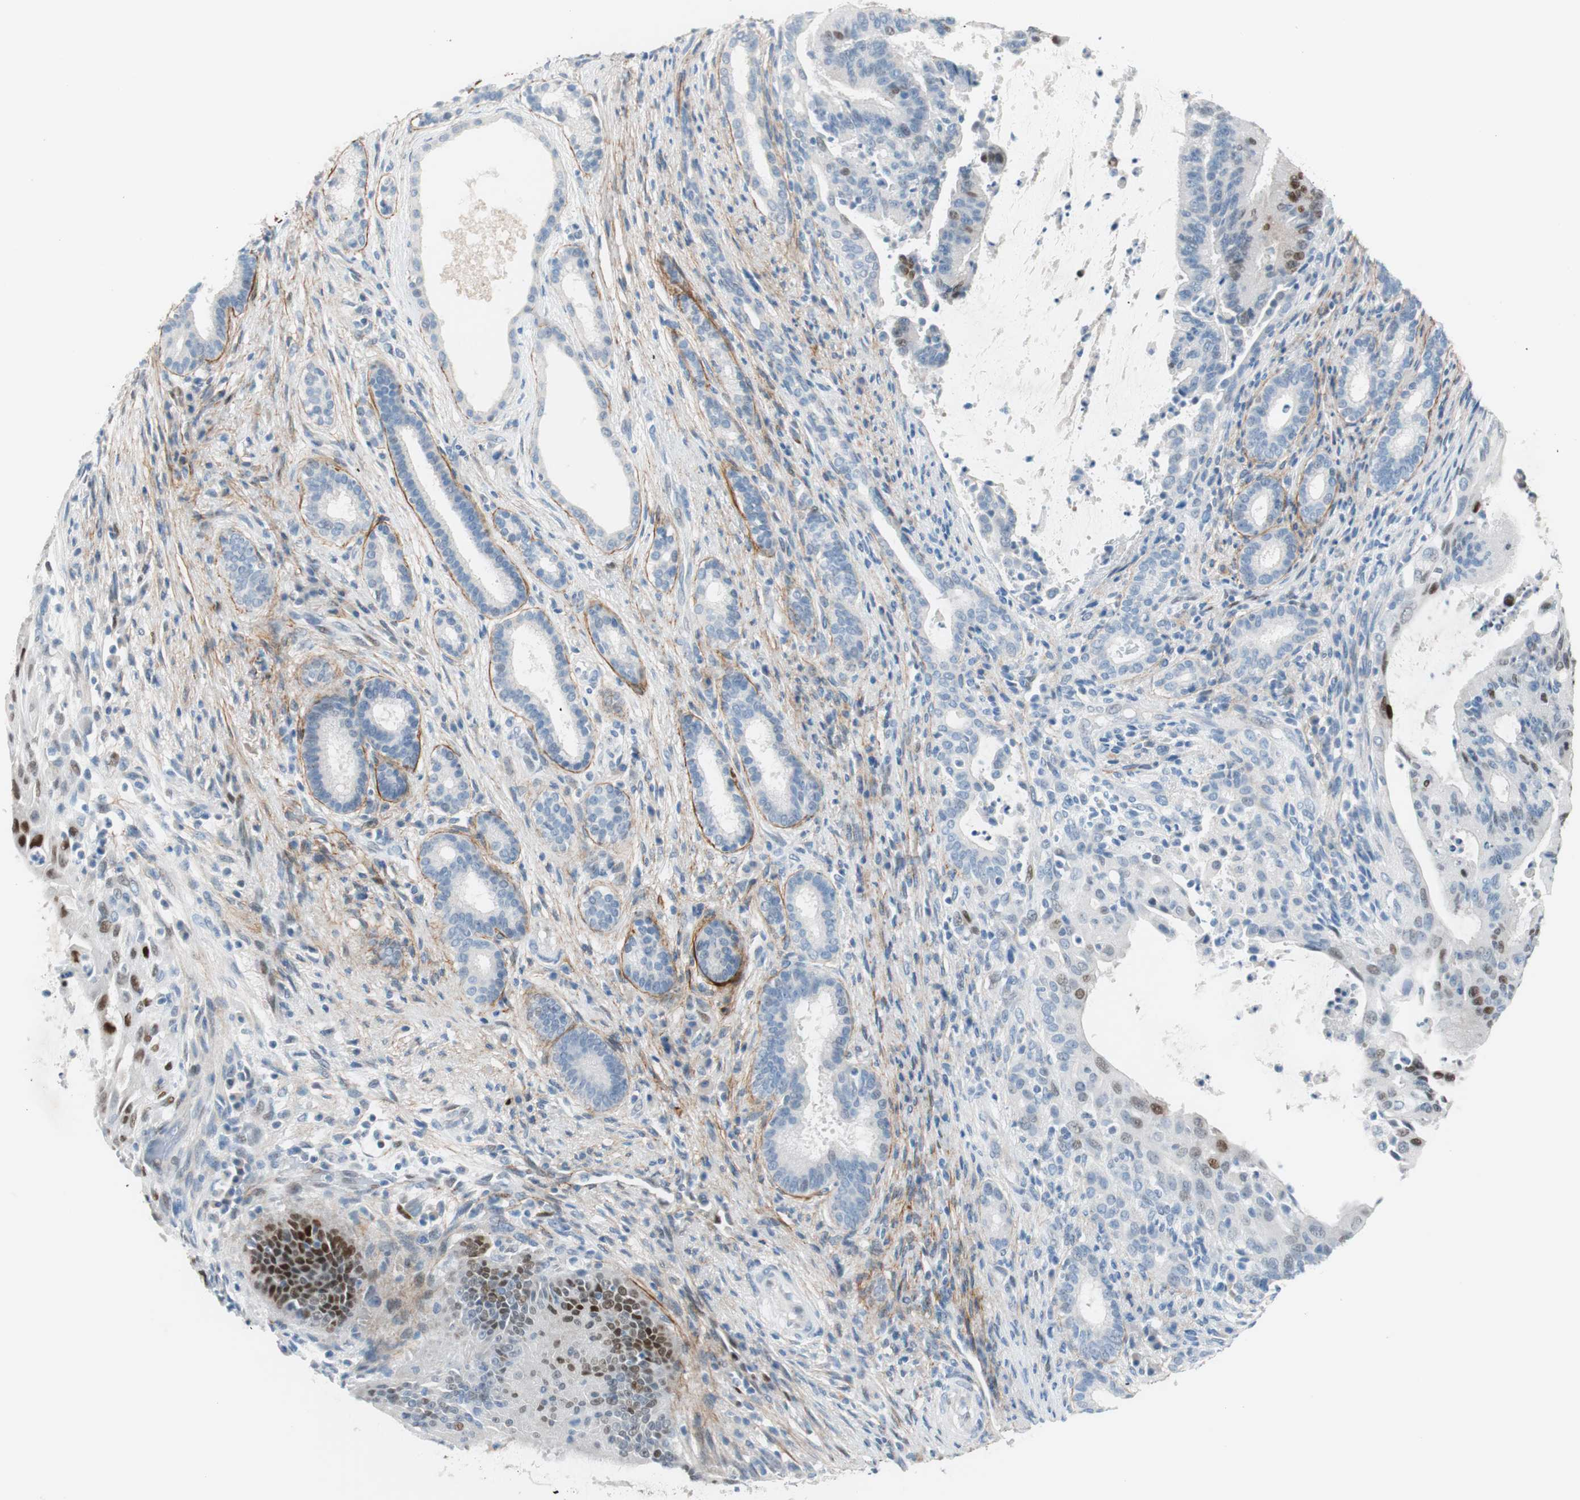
{"staining": {"intensity": "moderate", "quantity": "<25%", "location": "nuclear"}, "tissue": "liver cancer", "cell_type": "Tumor cells", "image_type": "cancer", "snomed": [{"axis": "morphology", "description": "Cholangiocarcinoma"}, {"axis": "topography", "description": "Liver"}], "caption": "Immunohistochemistry (IHC) image of neoplastic tissue: liver cancer (cholangiocarcinoma) stained using immunohistochemistry displays low levels of moderate protein expression localized specifically in the nuclear of tumor cells, appearing as a nuclear brown color.", "gene": "FOSL1", "patient": {"sex": "female", "age": 73}}